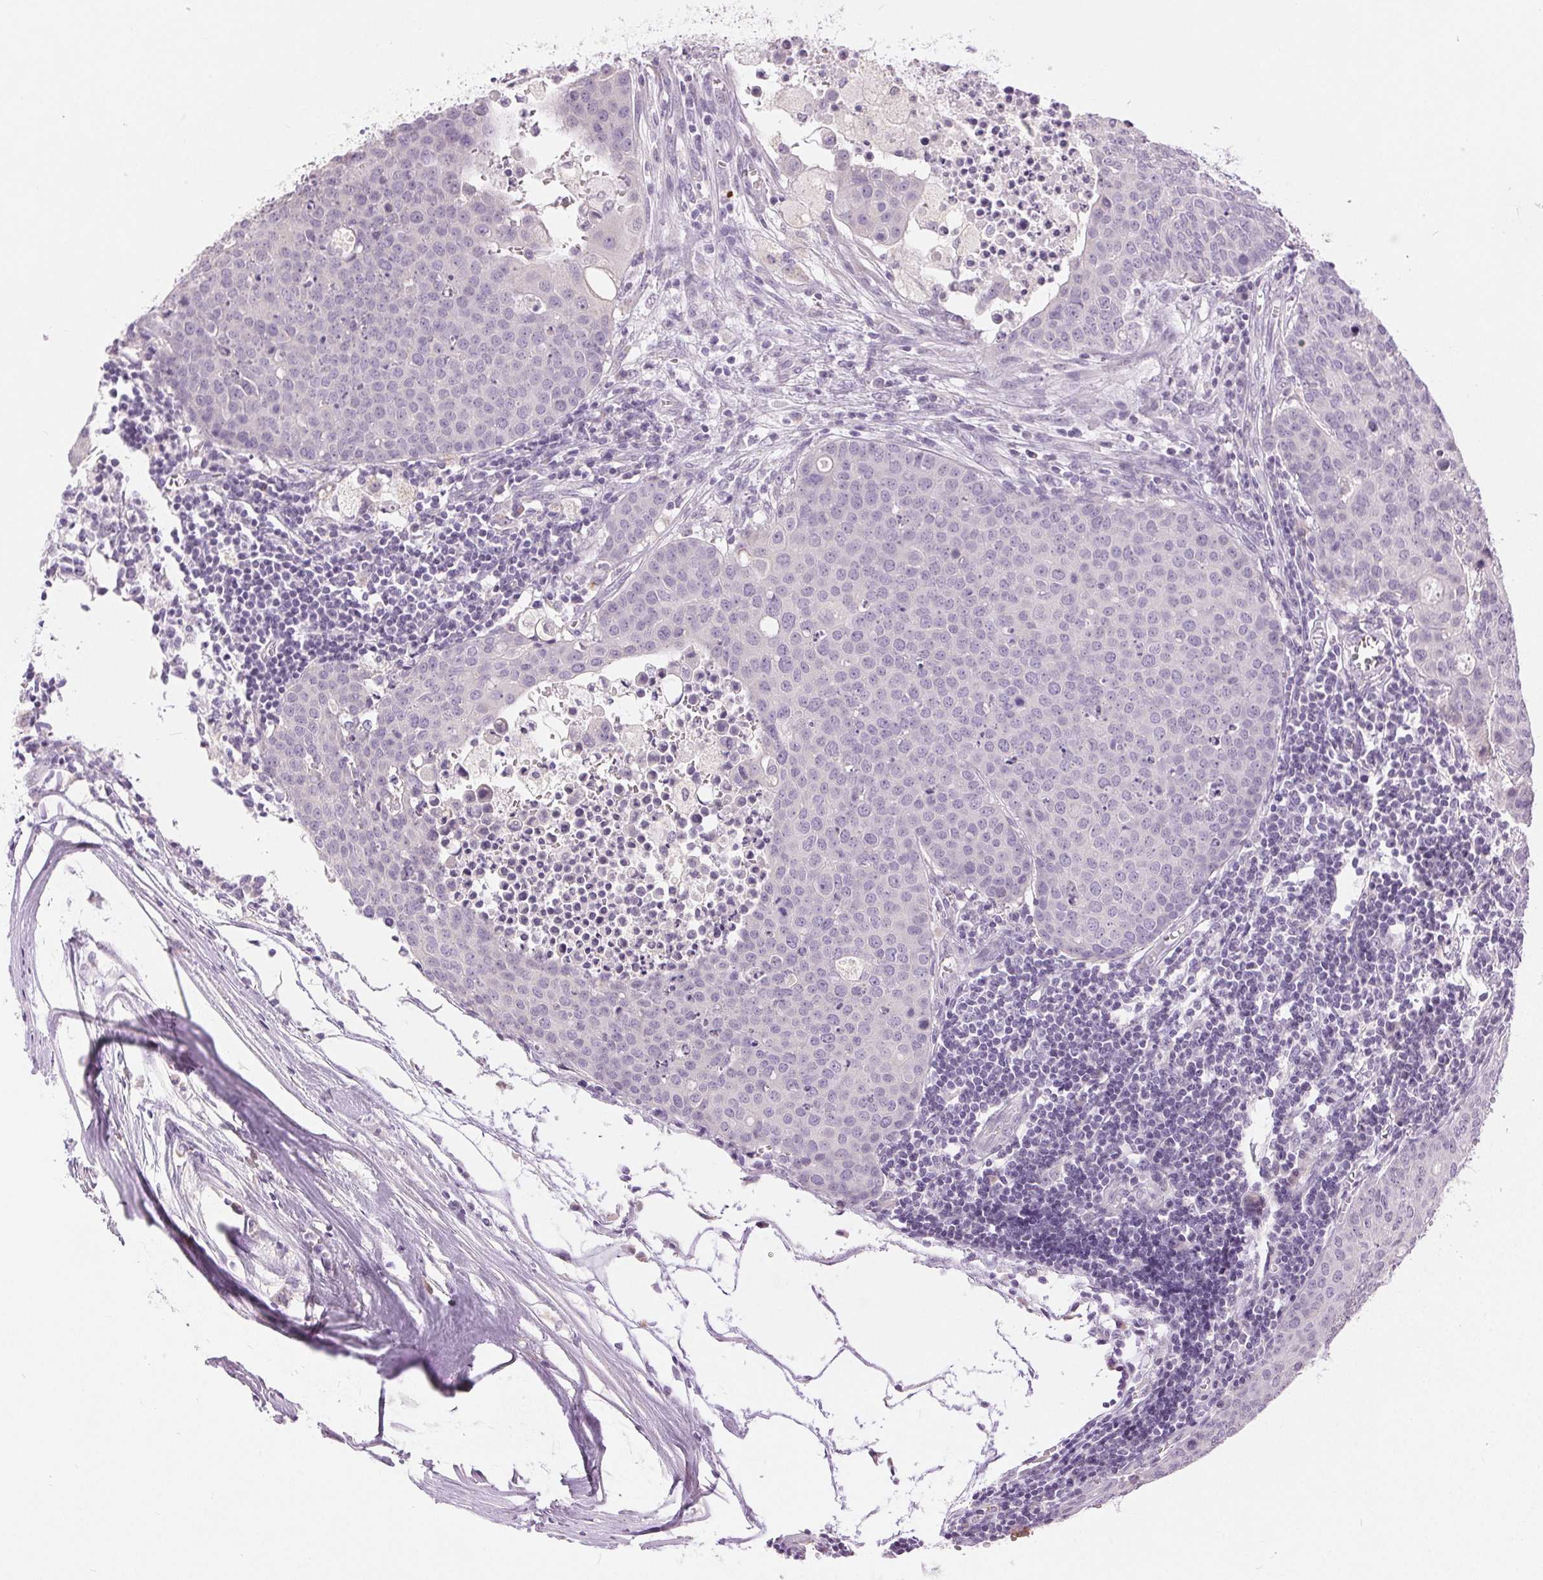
{"staining": {"intensity": "negative", "quantity": "none", "location": "none"}, "tissue": "carcinoid", "cell_type": "Tumor cells", "image_type": "cancer", "snomed": [{"axis": "morphology", "description": "Carcinoid, malignant, NOS"}, {"axis": "topography", "description": "Colon"}], "caption": "High magnification brightfield microscopy of malignant carcinoid stained with DAB (brown) and counterstained with hematoxylin (blue): tumor cells show no significant staining.", "gene": "DSG3", "patient": {"sex": "male", "age": 81}}